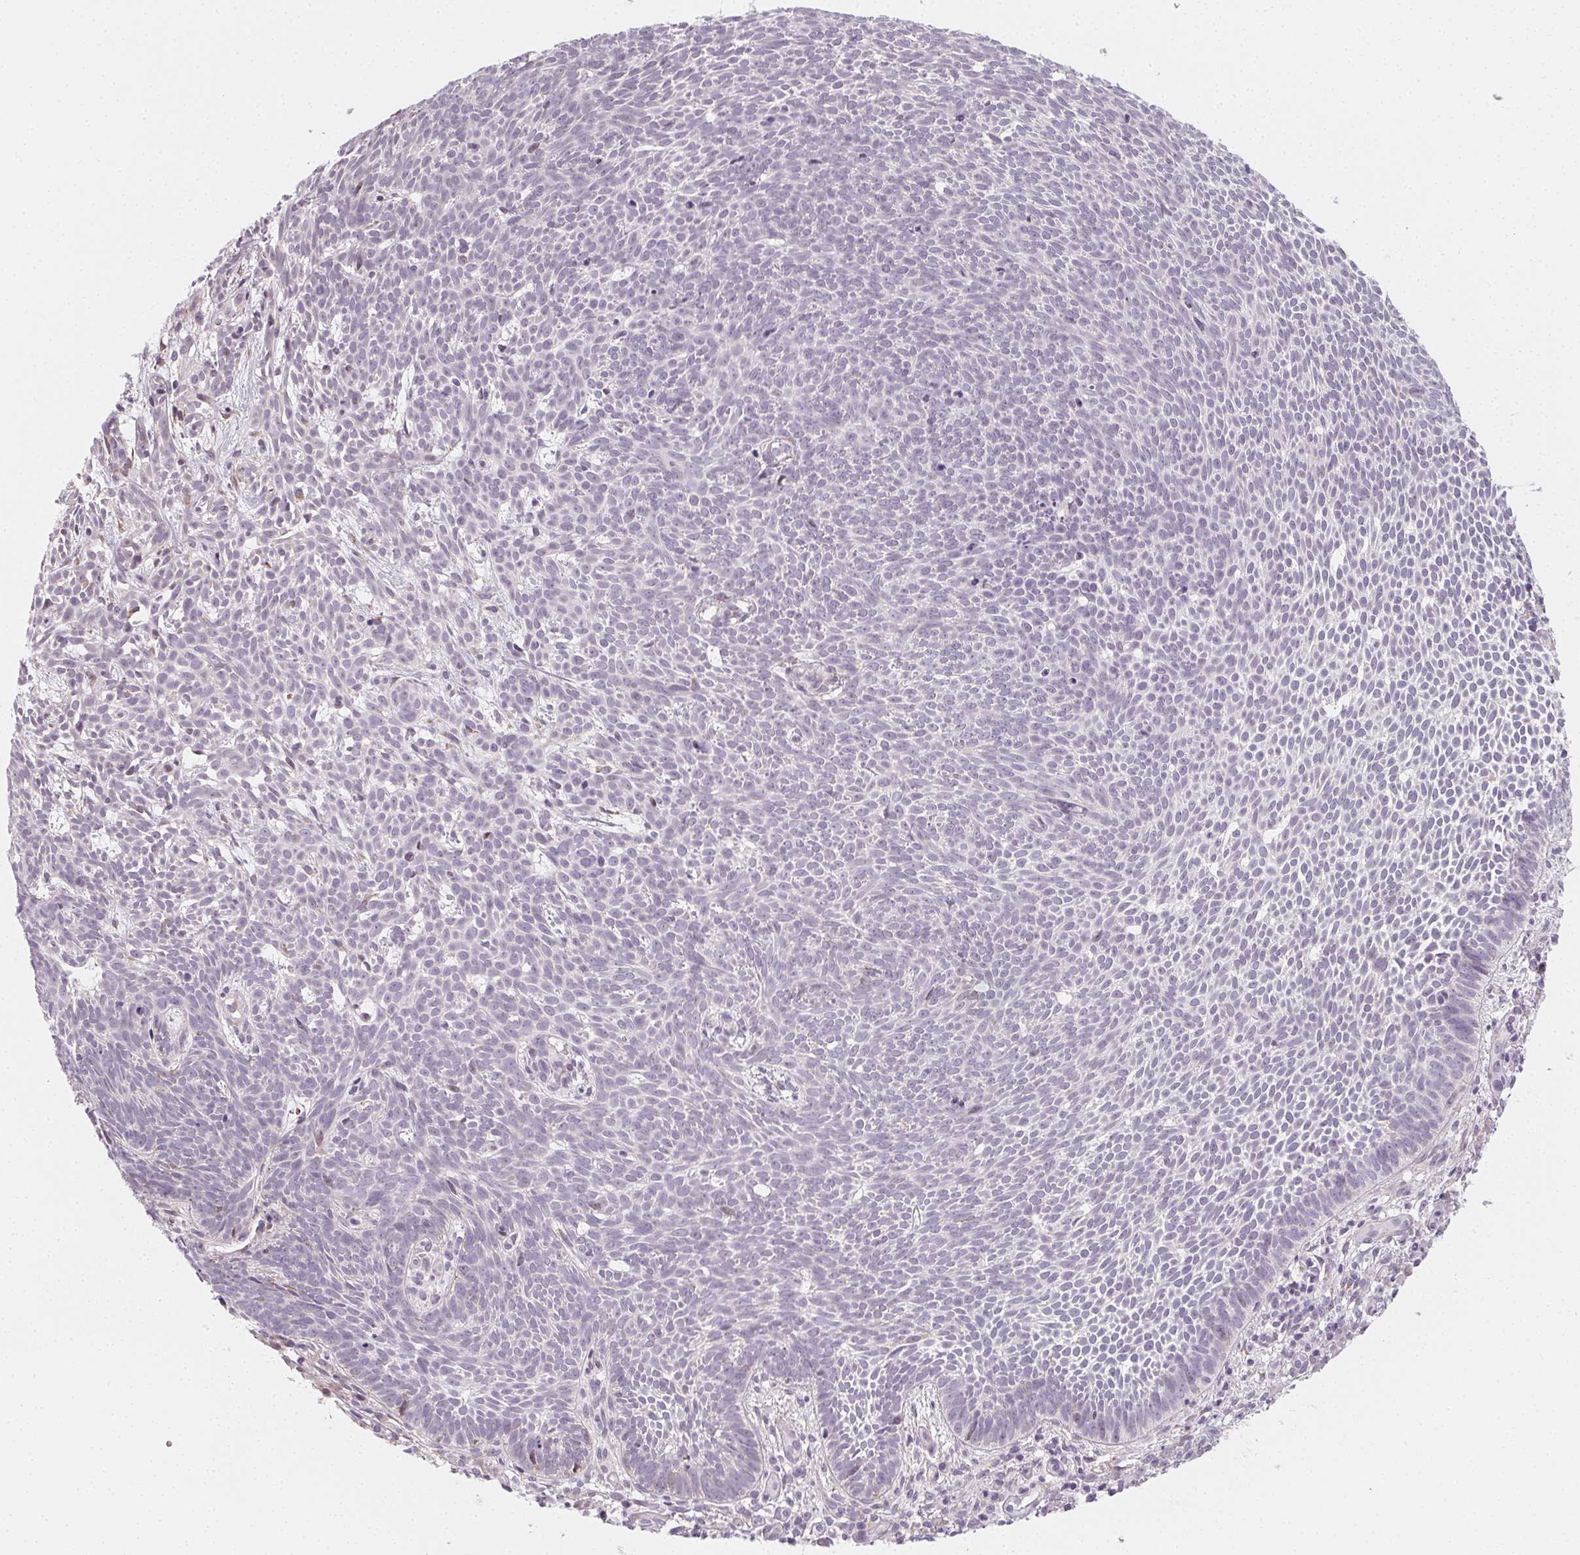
{"staining": {"intensity": "negative", "quantity": "none", "location": "none"}, "tissue": "skin cancer", "cell_type": "Tumor cells", "image_type": "cancer", "snomed": [{"axis": "morphology", "description": "Basal cell carcinoma"}, {"axis": "topography", "description": "Skin"}], "caption": "A high-resolution photomicrograph shows IHC staining of skin cancer, which exhibits no significant staining in tumor cells.", "gene": "CCDC96", "patient": {"sex": "male", "age": 59}}